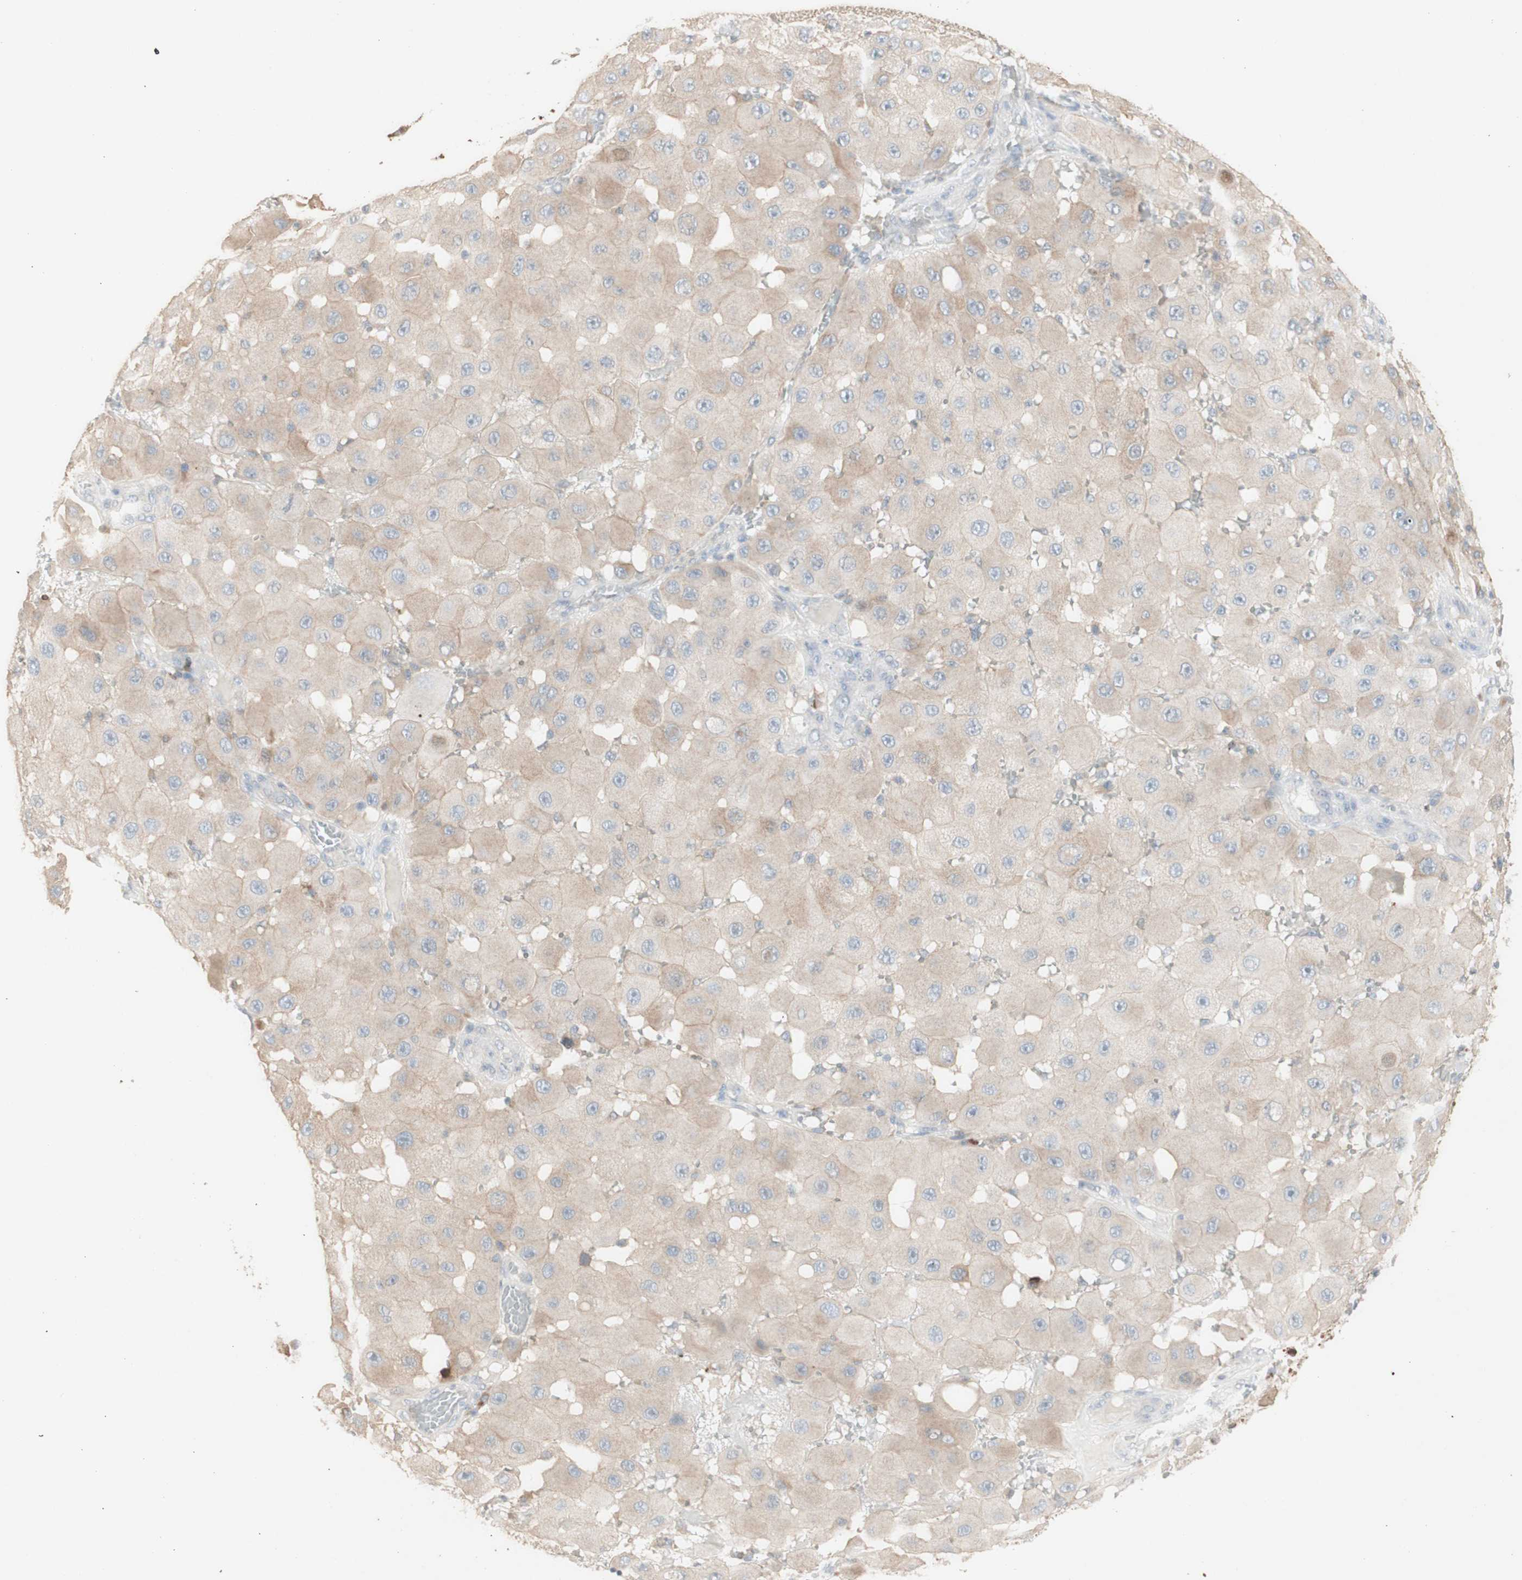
{"staining": {"intensity": "weak", "quantity": "<25%", "location": "cytoplasmic/membranous"}, "tissue": "melanoma", "cell_type": "Tumor cells", "image_type": "cancer", "snomed": [{"axis": "morphology", "description": "Malignant melanoma, NOS"}, {"axis": "topography", "description": "Skin"}], "caption": "Melanoma stained for a protein using immunohistochemistry (IHC) demonstrates no staining tumor cells.", "gene": "ATP6V1B1", "patient": {"sex": "female", "age": 81}}